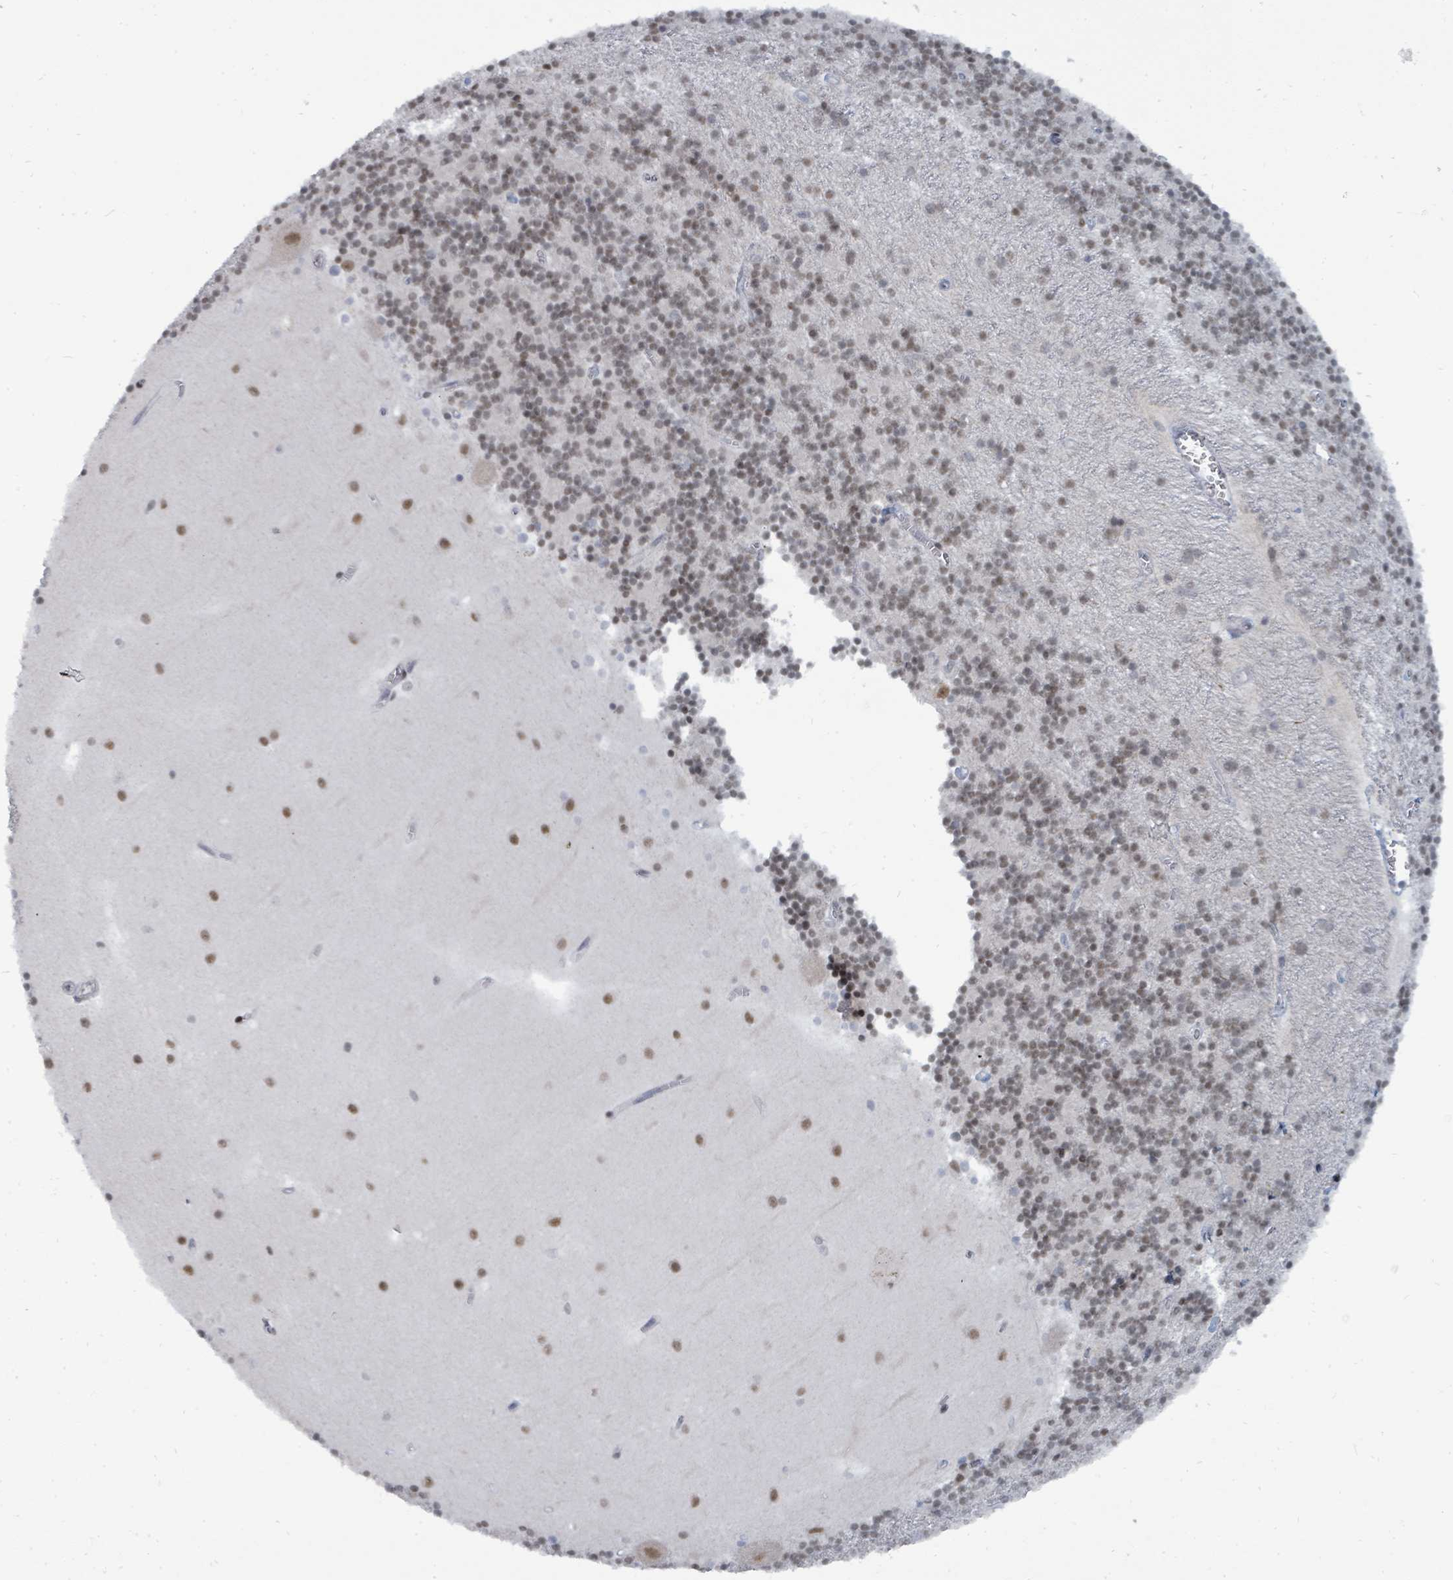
{"staining": {"intensity": "weak", "quantity": "25%-75%", "location": "nuclear"}, "tissue": "cerebellum", "cell_type": "Cells in granular layer", "image_type": "normal", "snomed": [{"axis": "morphology", "description": "Normal tissue, NOS"}, {"axis": "topography", "description": "Cerebellum"}], "caption": "Immunohistochemistry of unremarkable cerebellum exhibits low levels of weak nuclear staining in approximately 25%-75% of cells in granular layer. (IHC, brightfield microscopy, high magnification).", "gene": "UCK1", "patient": {"sex": "male", "age": 54}}